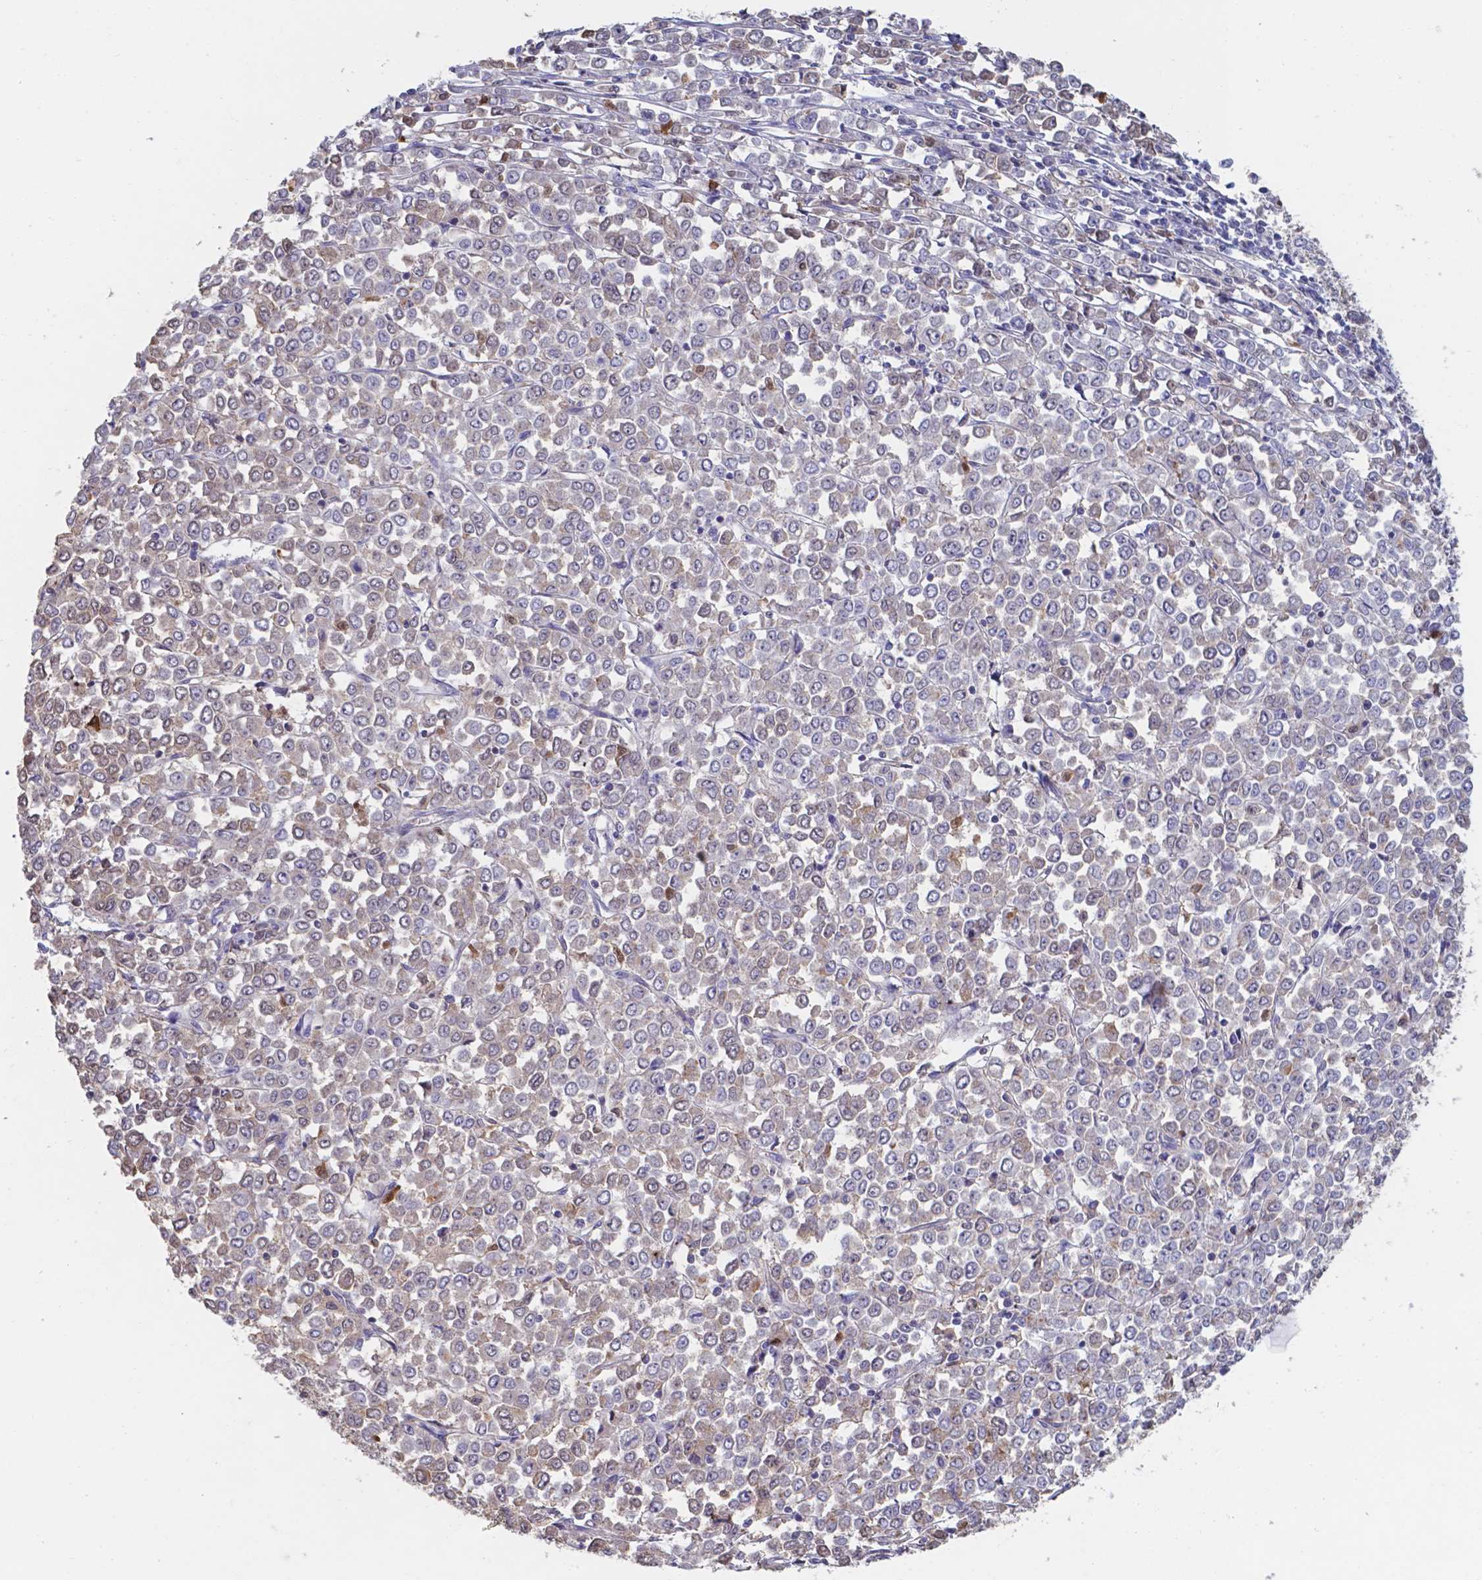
{"staining": {"intensity": "moderate", "quantity": ">75%", "location": "cytoplasmic/membranous"}, "tissue": "stomach cancer", "cell_type": "Tumor cells", "image_type": "cancer", "snomed": [{"axis": "morphology", "description": "Adenocarcinoma, NOS"}, {"axis": "topography", "description": "Stomach, upper"}], "caption": "An immunohistochemistry (IHC) micrograph of tumor tissue is shown. Protein staining in brown labels moderate cytoplasmic/membranous positivity in adenocarcinoma (stomach) within tumor cells.", "gene": "SERPINA1", "patient": {"sex": "male", "age": 70}}